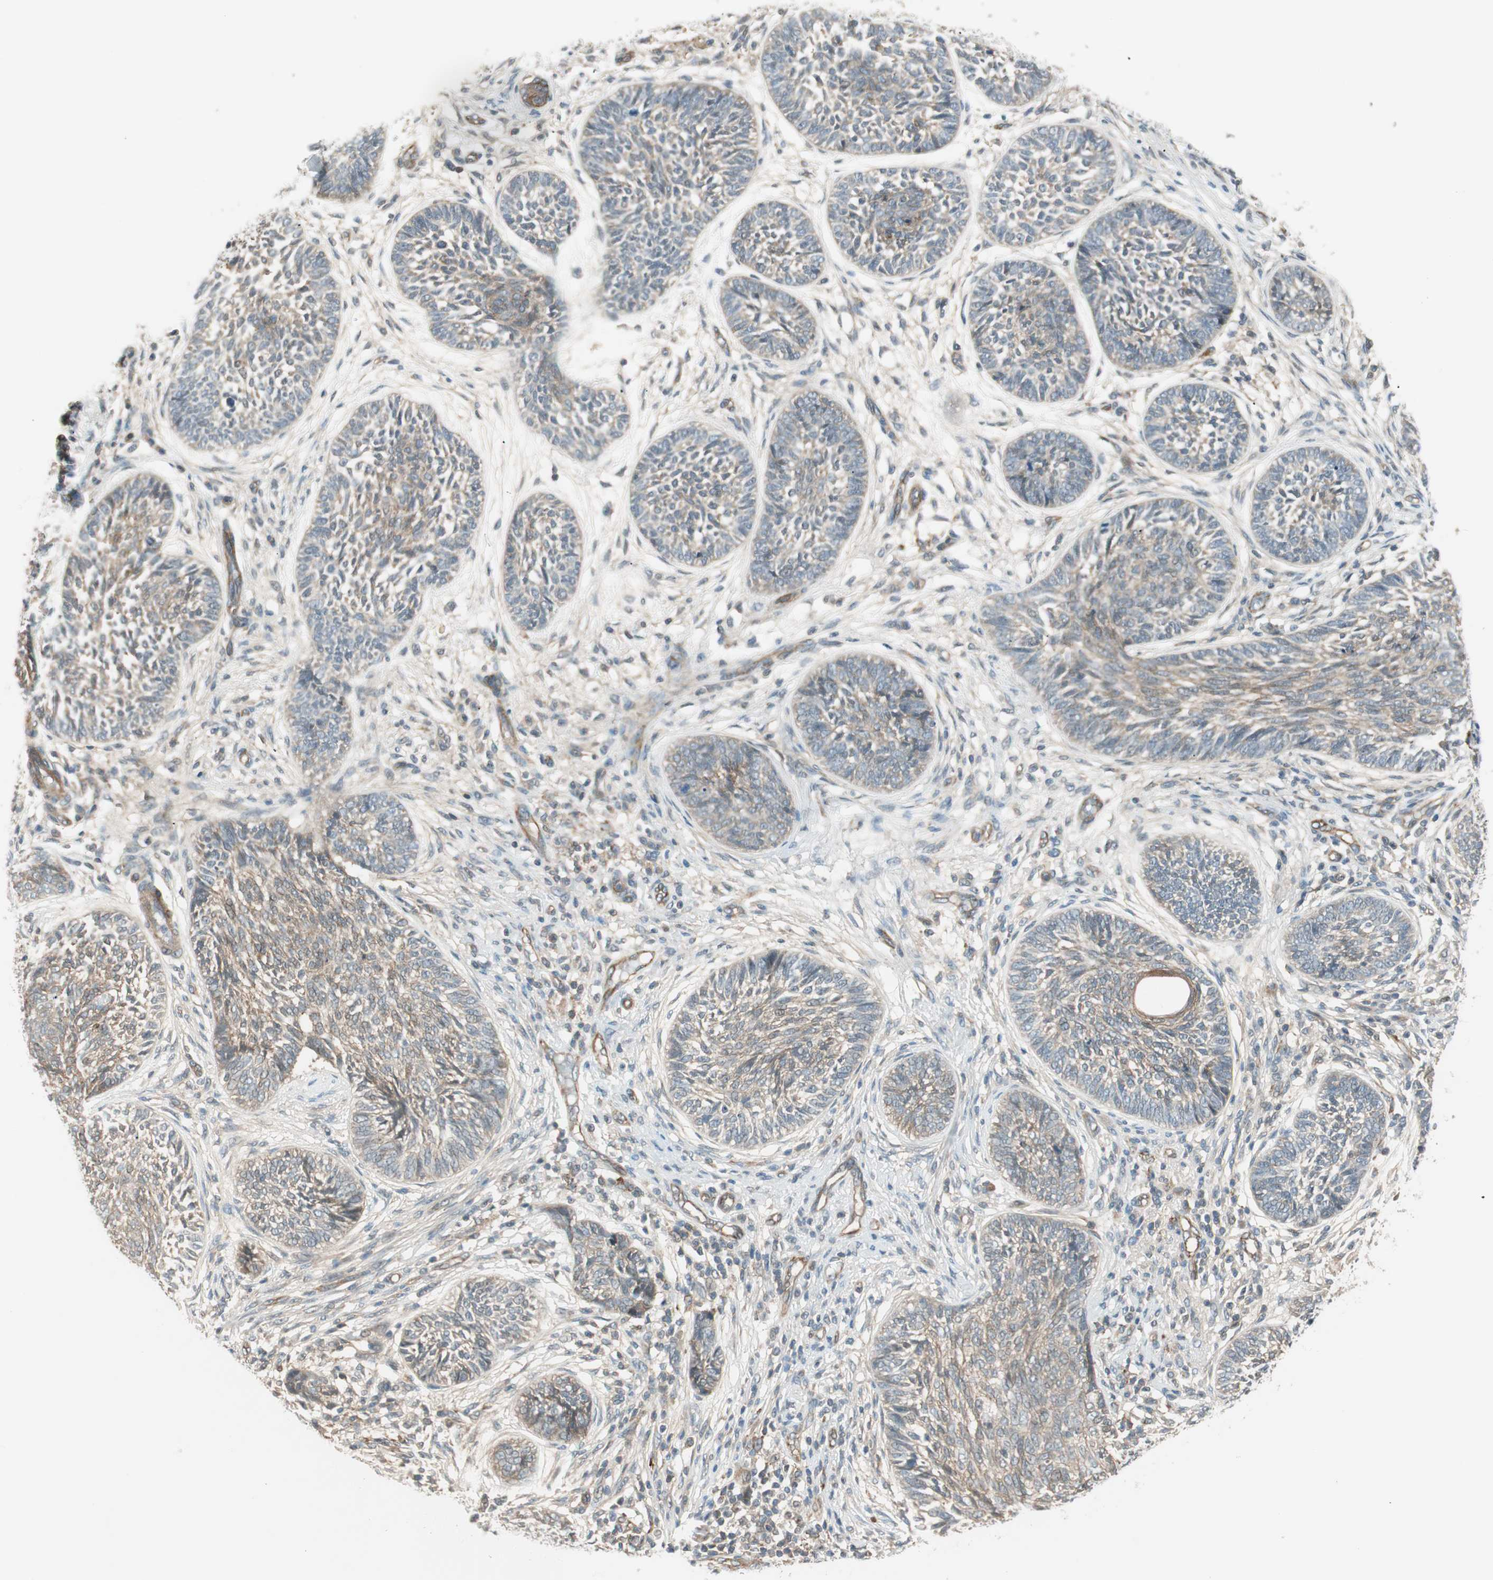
{"staining": {"intensity": "weak", "quantity": "25%-75%", "location": "cytoplasmic/membranous"}, "tissue": "skin cancer", "cell_type": "Tumor cells", "image_type": "cancer", "snomed": [{"axis": "morphology", "description": "Papilloma, NOS"}, {"axis": "morphology", "description": "Basal cell carcinoma"}, {"axis": "topography", "description": "Skin"}], "caption": "Skin papilloma tissue reveals weak cytoplasmic/membranous expression in about 25%-75% of tumor cells", "gene": "PSMD8", "patient": {"sex": "male", "age": 87}}